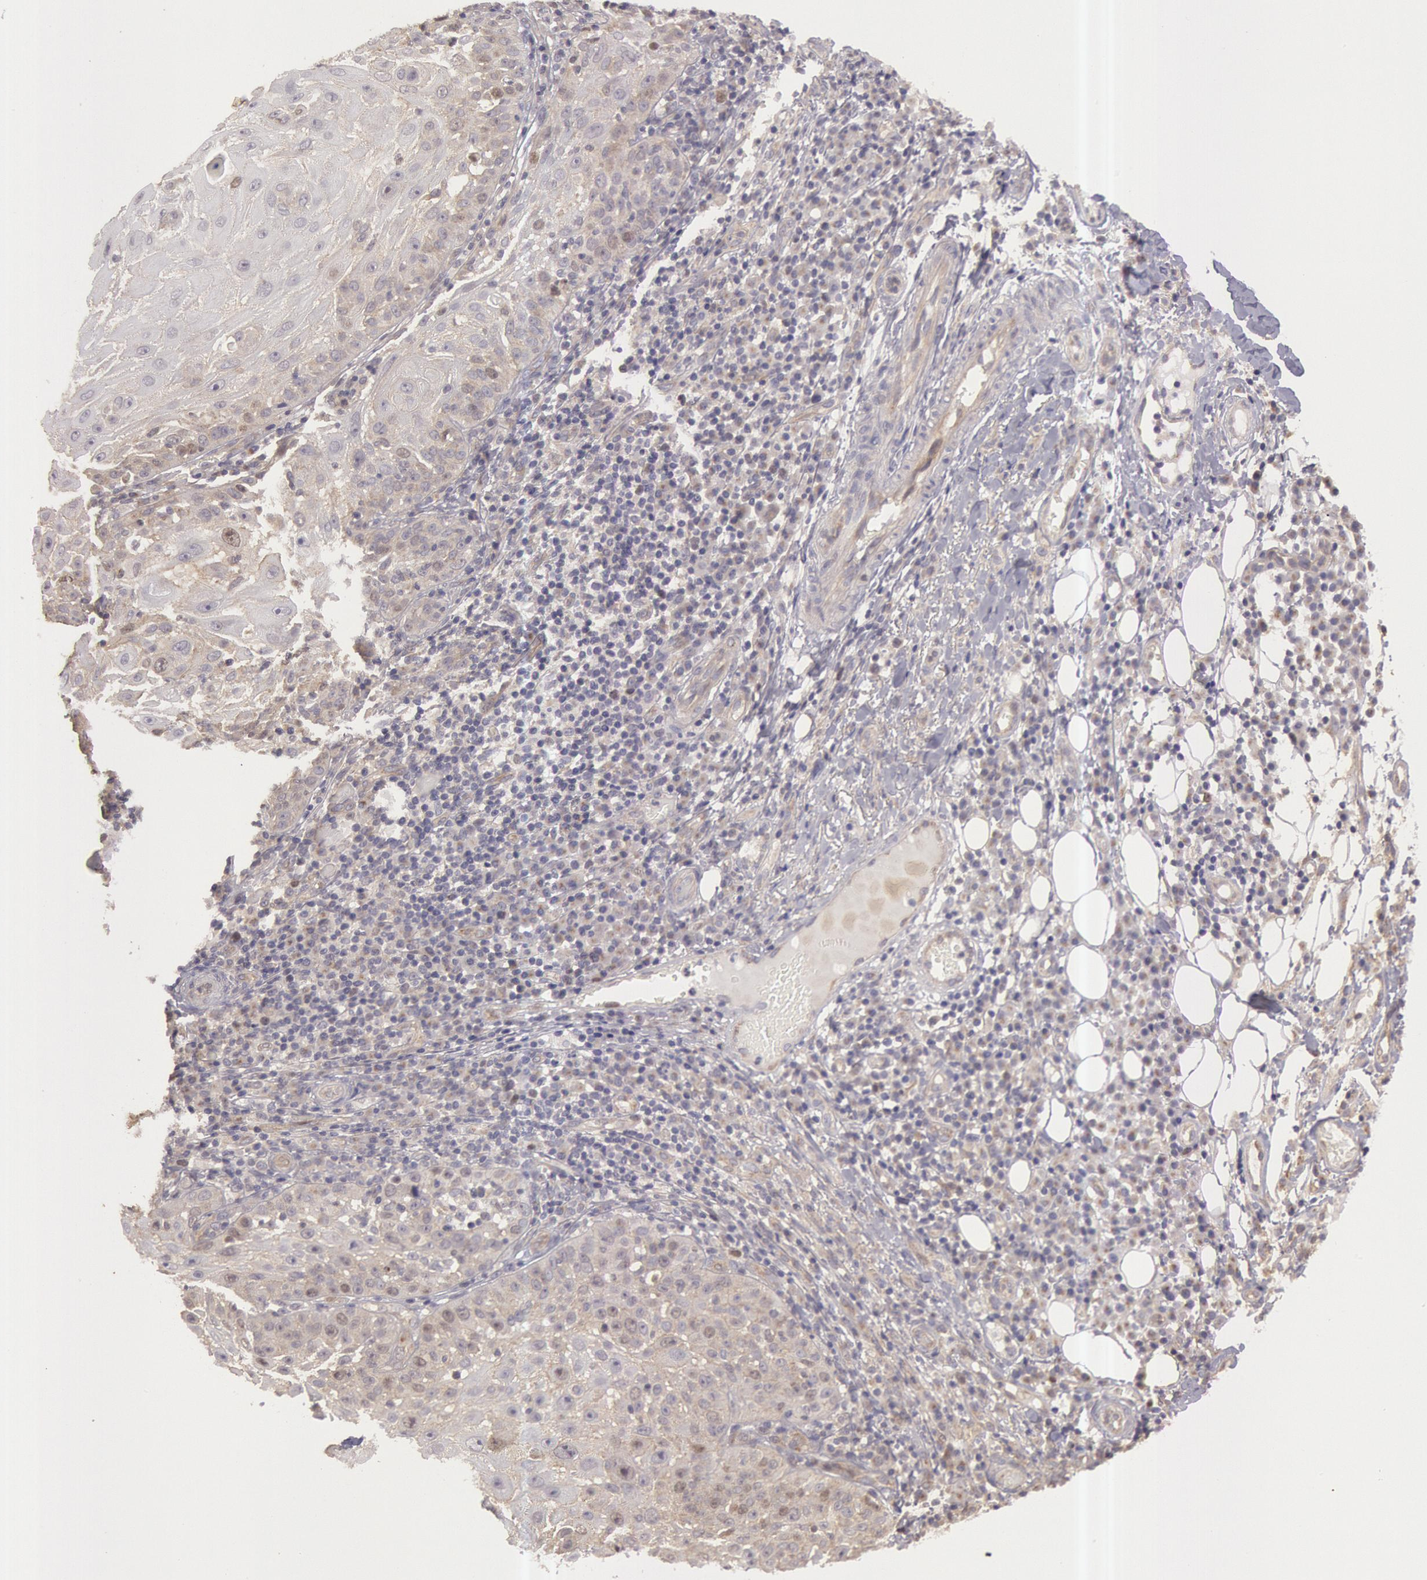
{"staining": {"intensity": "negative", "quantity": "none", "location": "none"}, "tissue": "skin cancer", "cell_type": "Tumor cells", "image_type": "cancer", "snomed": [{"axis": "morphology", "description": "Squamous cell carcinoma, NOS"}, {"axis": "topography", "description": "Skin"}], "caption": "Micrograph shows no protein positivity in tumor cells of skin cancer tissue.", "gene": "AMOTL1", "patient": {"sex": "female", "age": 89}}